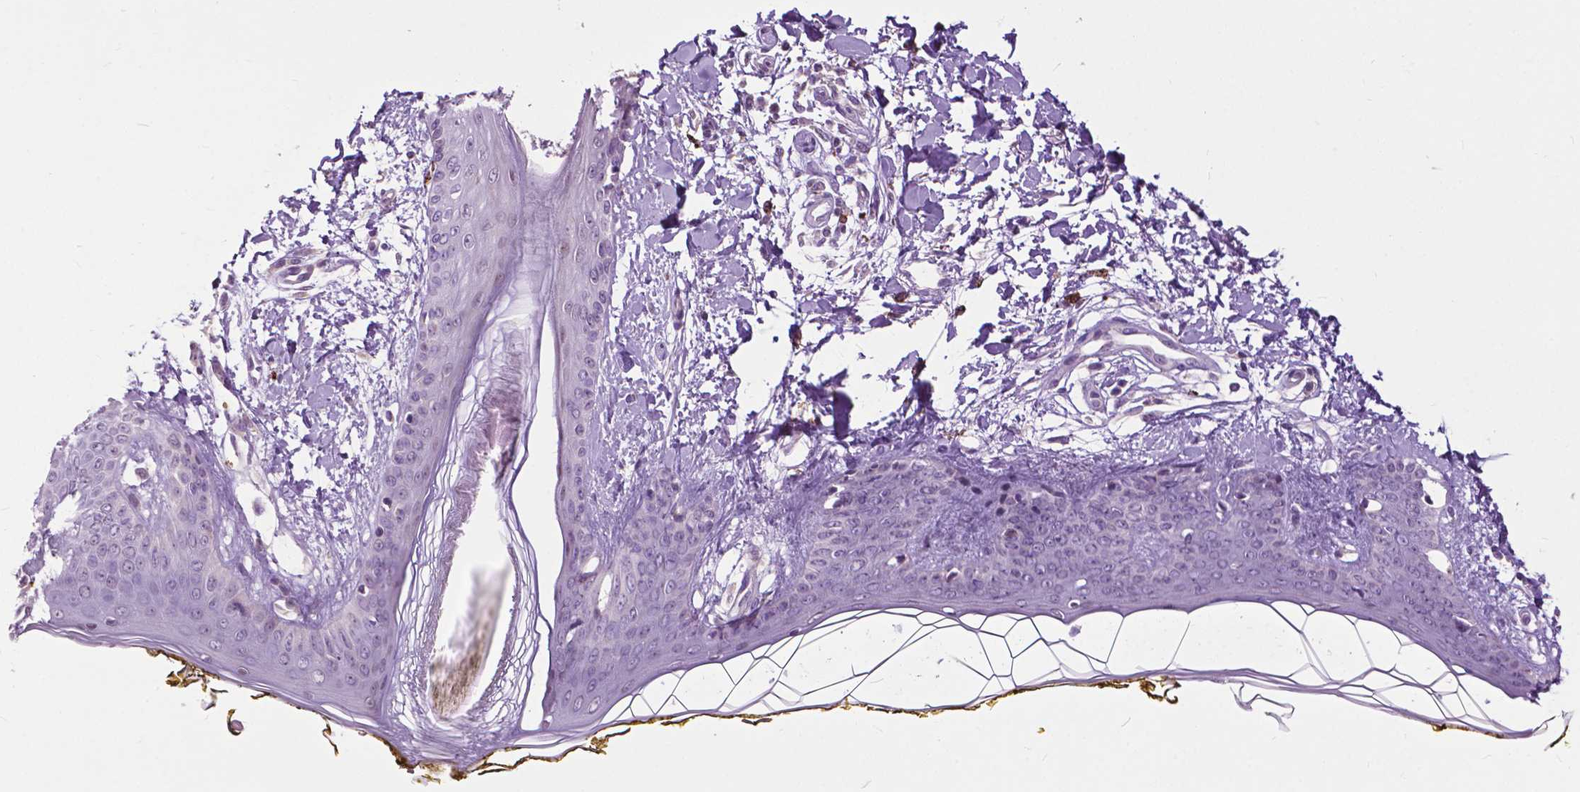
{"staining": {"intensity": "negative", "quantity": "none", "location": "none"}, "tissue": "skin", "cell_type": "Fibroblasts", "image_type": "normal", "snomed": [{"axis": "morphology", "description": "Normal tissue, NOS"}, {"axis": "topography", "description": "Skin"}], "caption": "Human skin stained for a protein using immunohistochemistry reveals no expression in fibroblasts.", "gene": "TTC9B", "patient": {"sex": "female", "age": 34}}